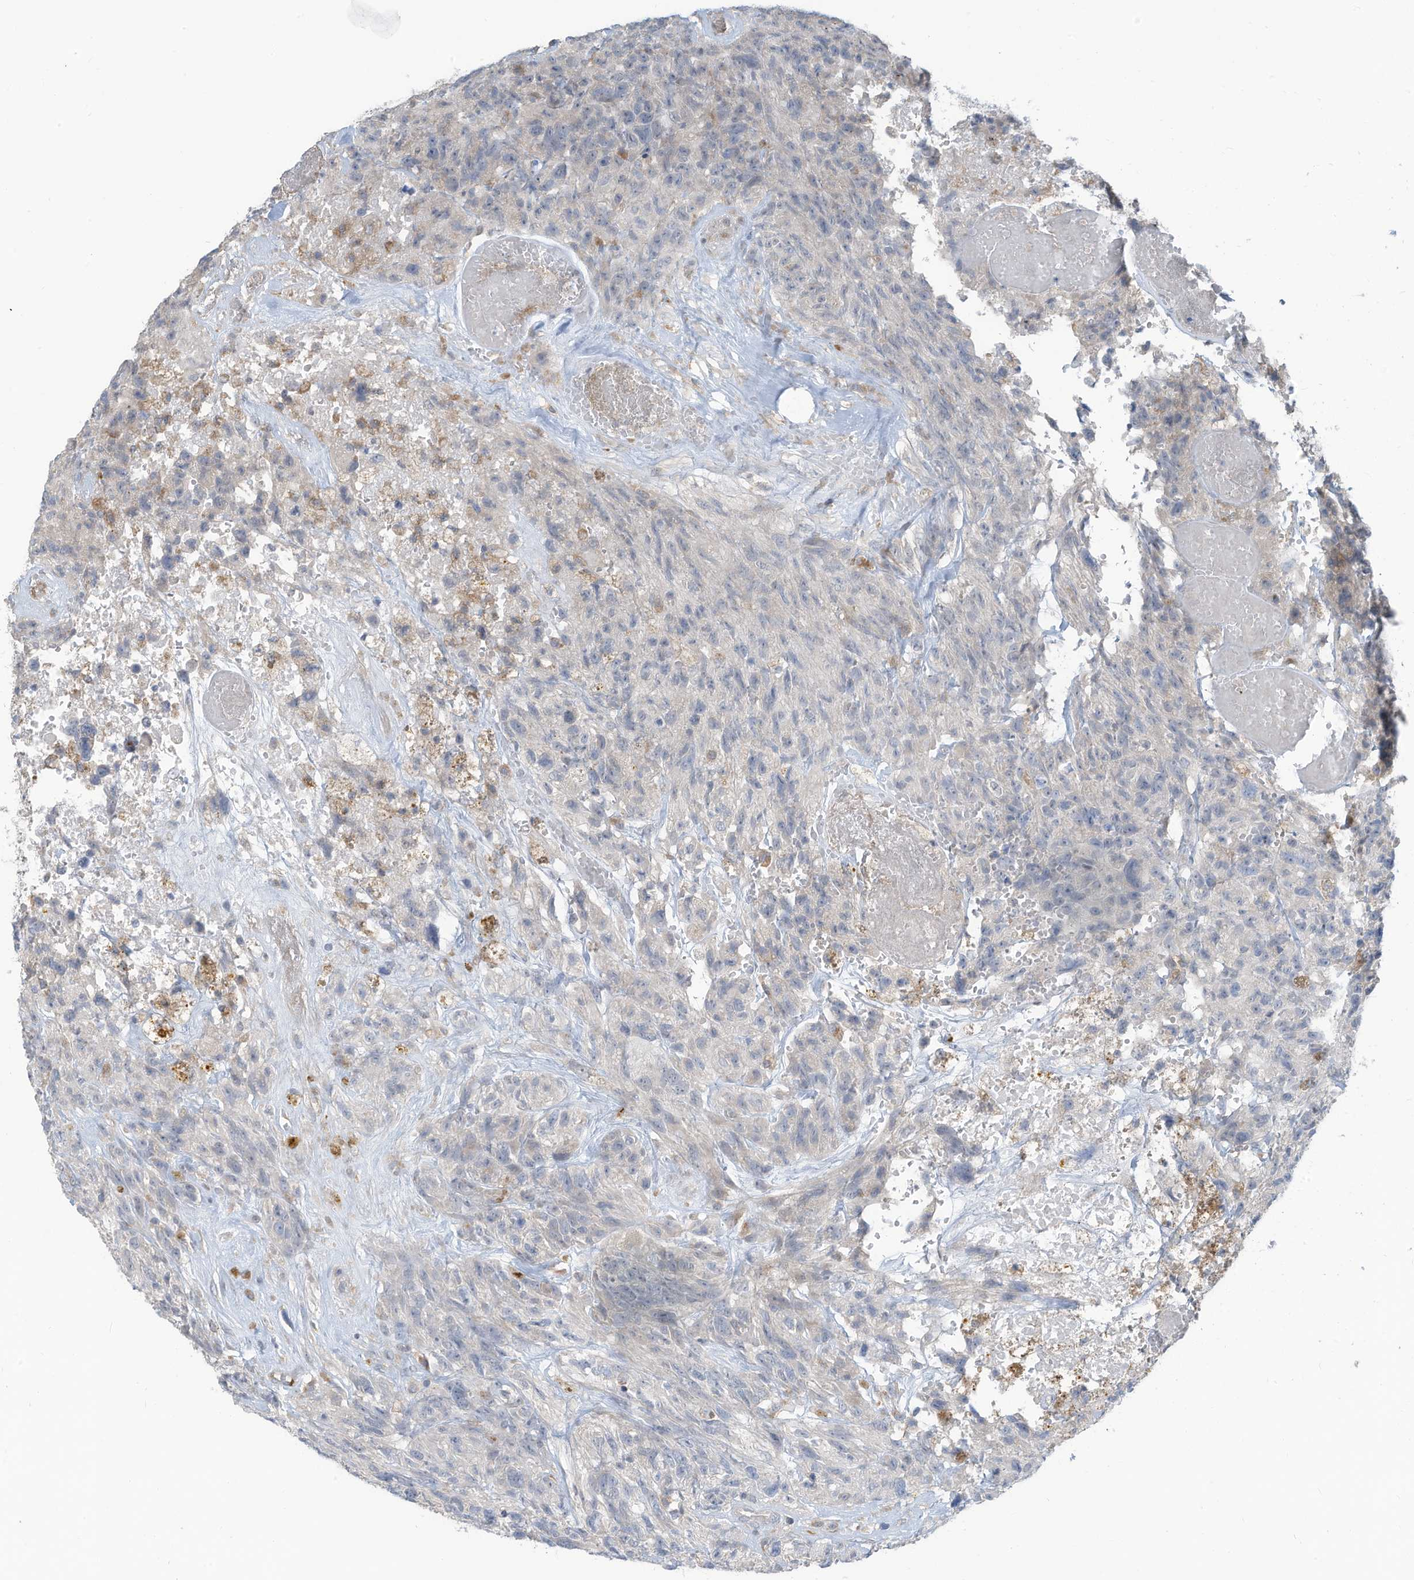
{"staining": {"intensity": "negative", "quantity": "none", "location": "none"}, "tissue": "glioma", "cell_type": "Tumor cells", "image_type": "cancer", "snomed": [{"axis": "morphology", "description": "Glioma, malignant, High grade"}, {"axis": "topography", "description": "Brain"}], "caption": "This micrograph is of high-grade glioma (malignant) stained with immunohistochemistry to label a protein in brown with the nuclei are counter-stained blue. There is no staining in tumor cells.", "gene": "DZIP3", "patient": {"sex": "male", "age": 69}}